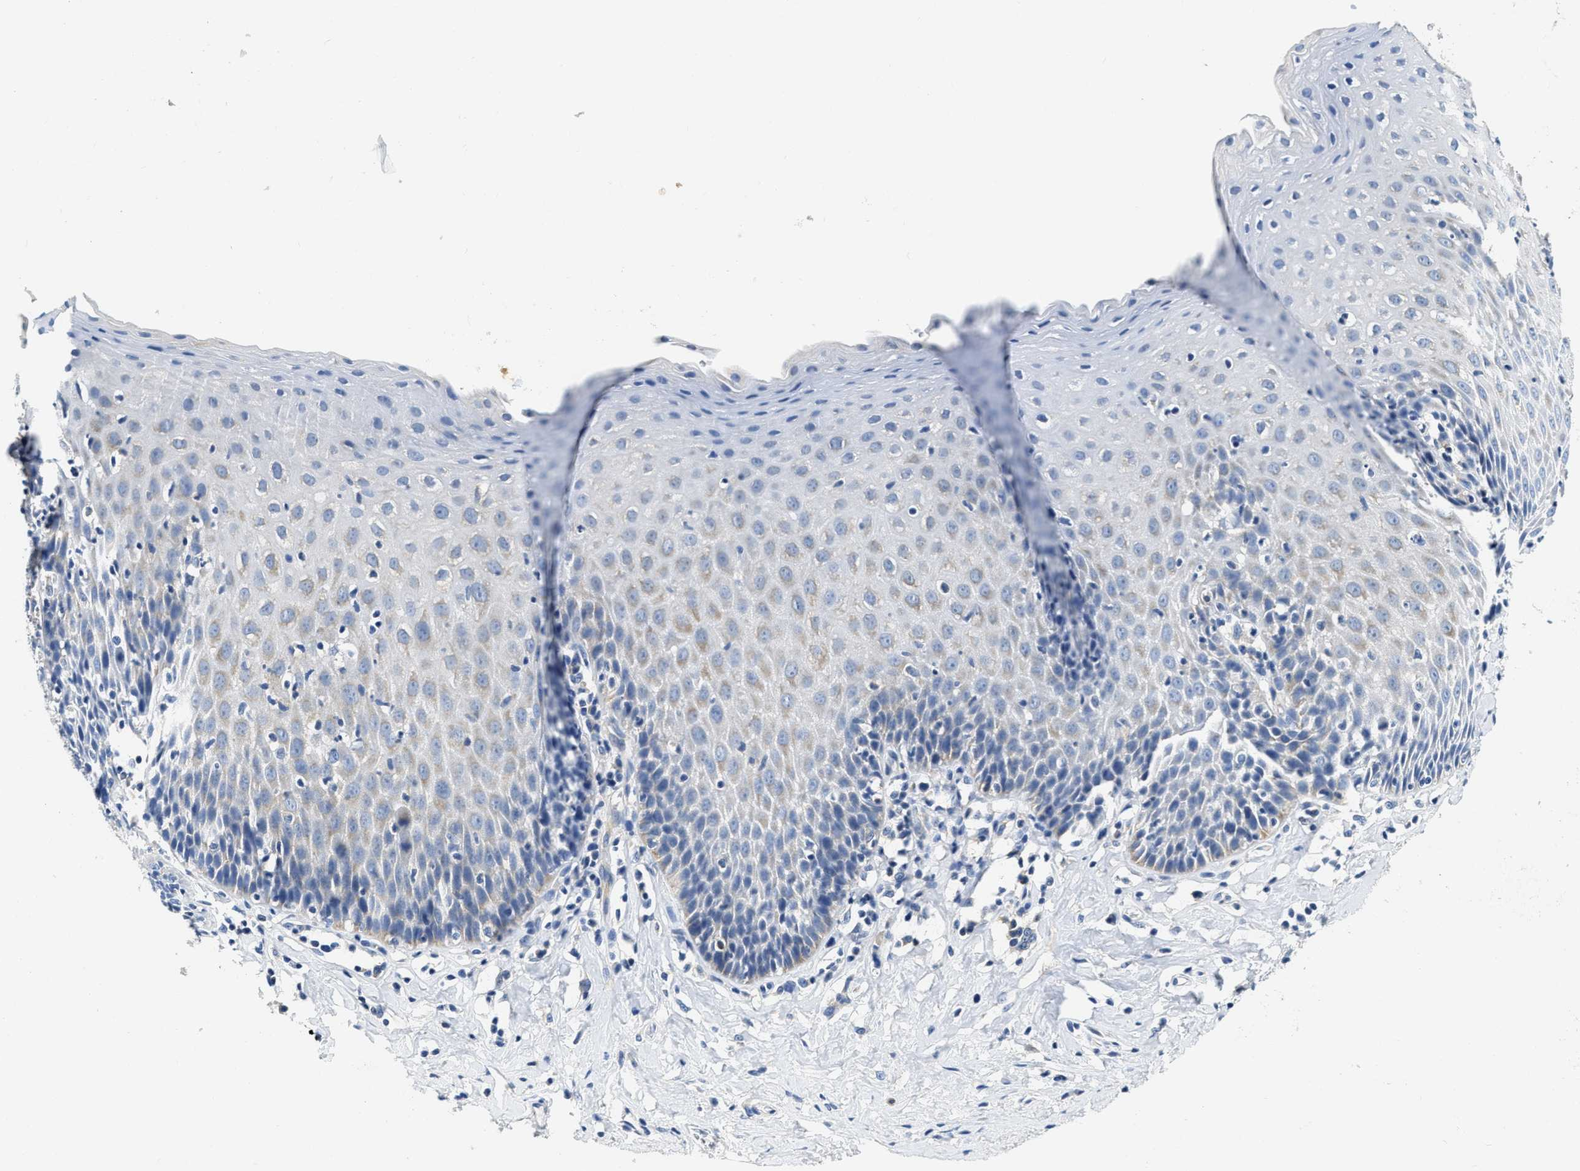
{"staining": {"intensity": "negative", "quantity": "none", "location": "none"}, "tissue": "esophagus", "cell_type": "Squamous epithelial cells", "image_type": "normal", "snomed": [{"axis": "morphology", "description": "Normal tissue, NOS"}, {"axis": "topography", "description": "Esophagus"}], "caption": "There is no significant positivity in squamous epithelial cells of esophagus. Brightfield microscopy of immunohistochemistry (IHC) stained with DAB (brown) and hematoxylin (blue), captured at high magnification.", "gene": "EIF2AK2", "patient": {"sex": "female", "age": 61}}